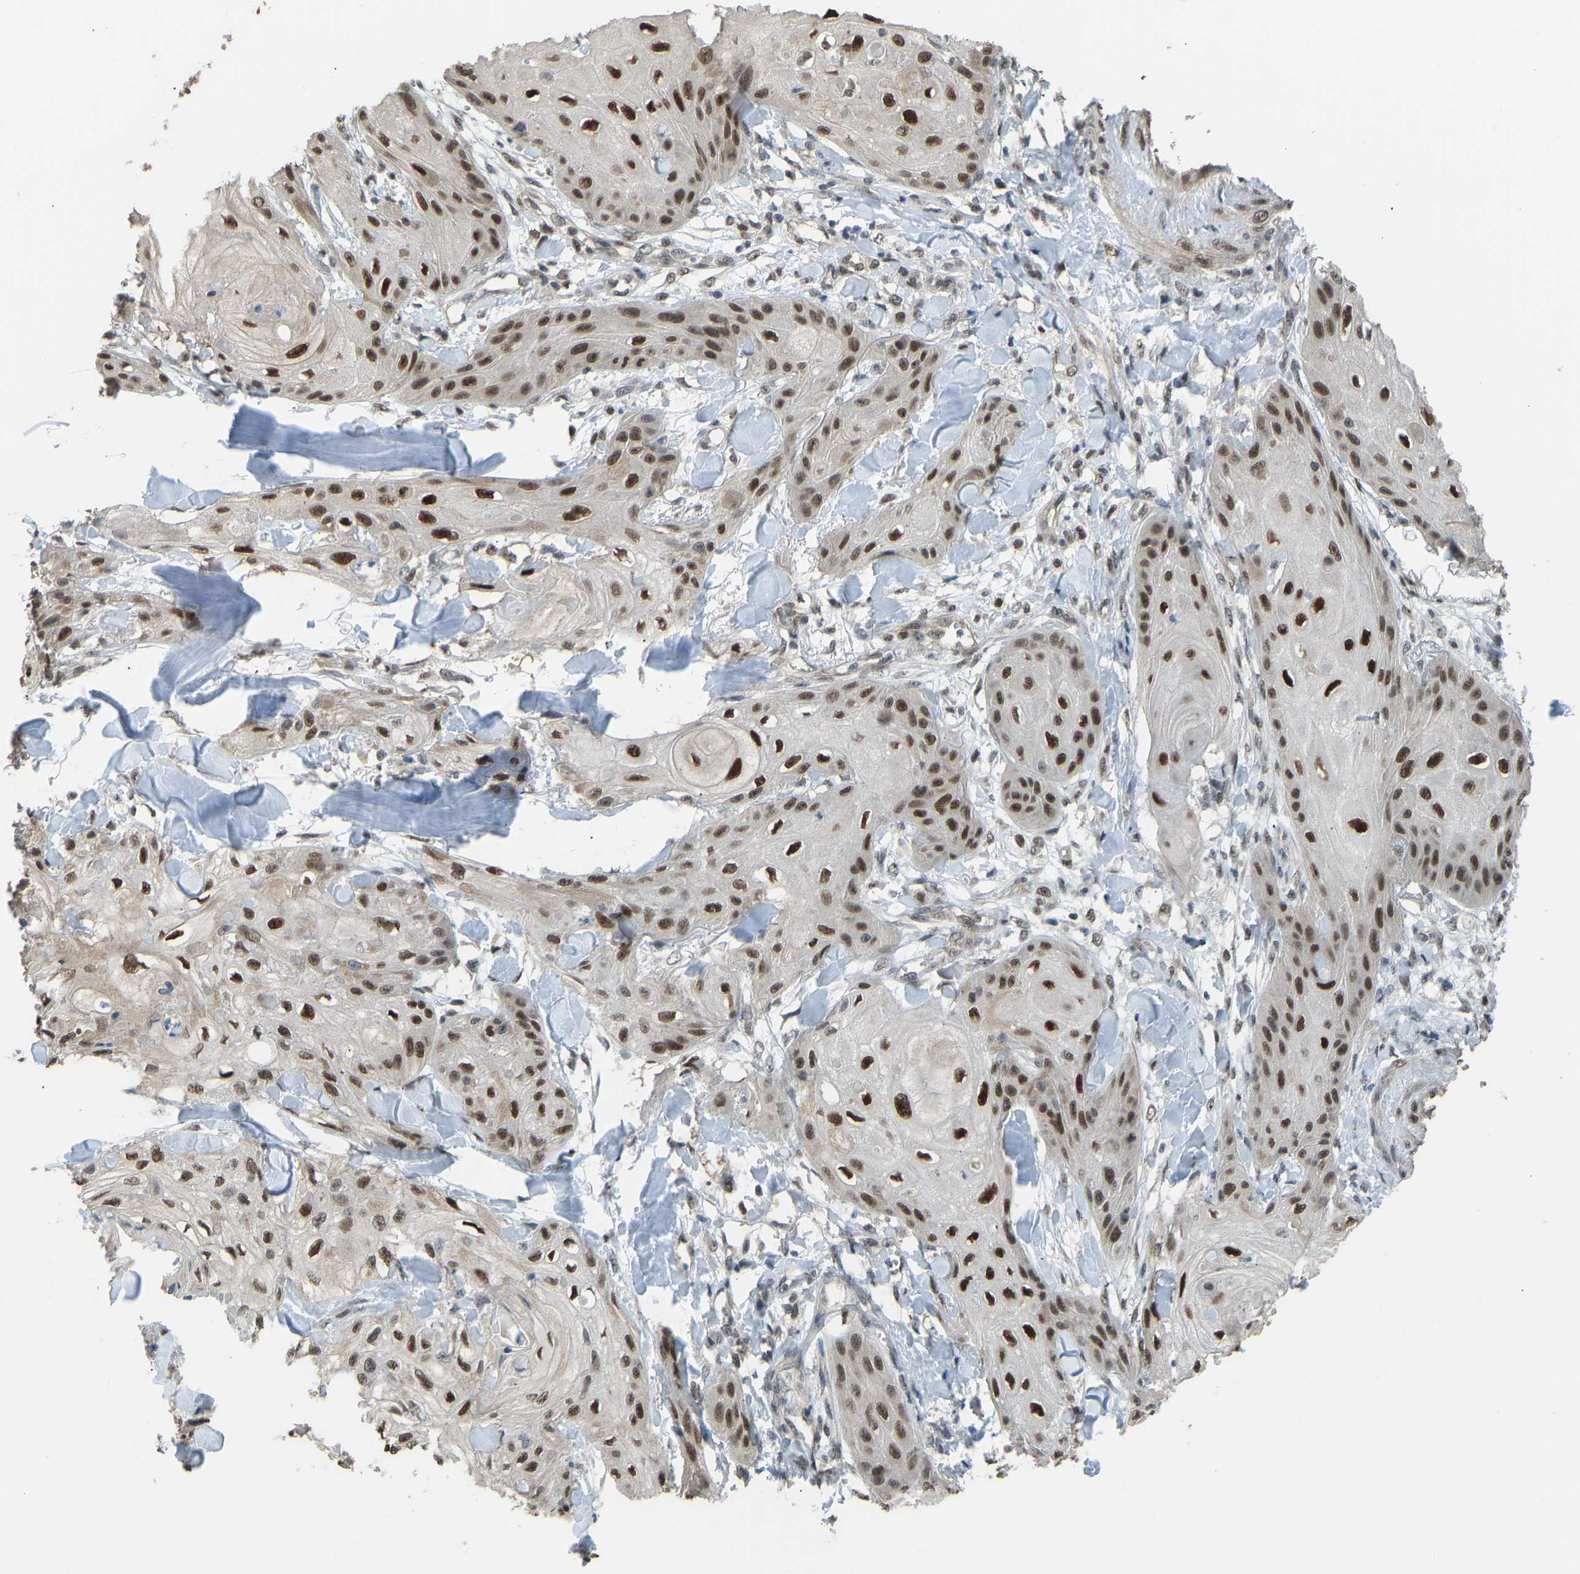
{"staining": {"intensity": "strong", "quantity": ">75%", "location": "nuclear"}, "tissue": "skin cancer", "cell_type": "Tumor cells", "image_type": "cancer", "snomed": [{"axis": "morphology", "description": "Squamous cell carcinoma, NOS"}, {"axis": "topography", "description": "Skin"}], "caption": "This image exhibits IHC staining of skin squamous cell carcinoma, with high strong nuclear expression in approximately >75% of tumor cells.", "gene": "KPNA6", "patient": {"sex": "male", "age": 74}}